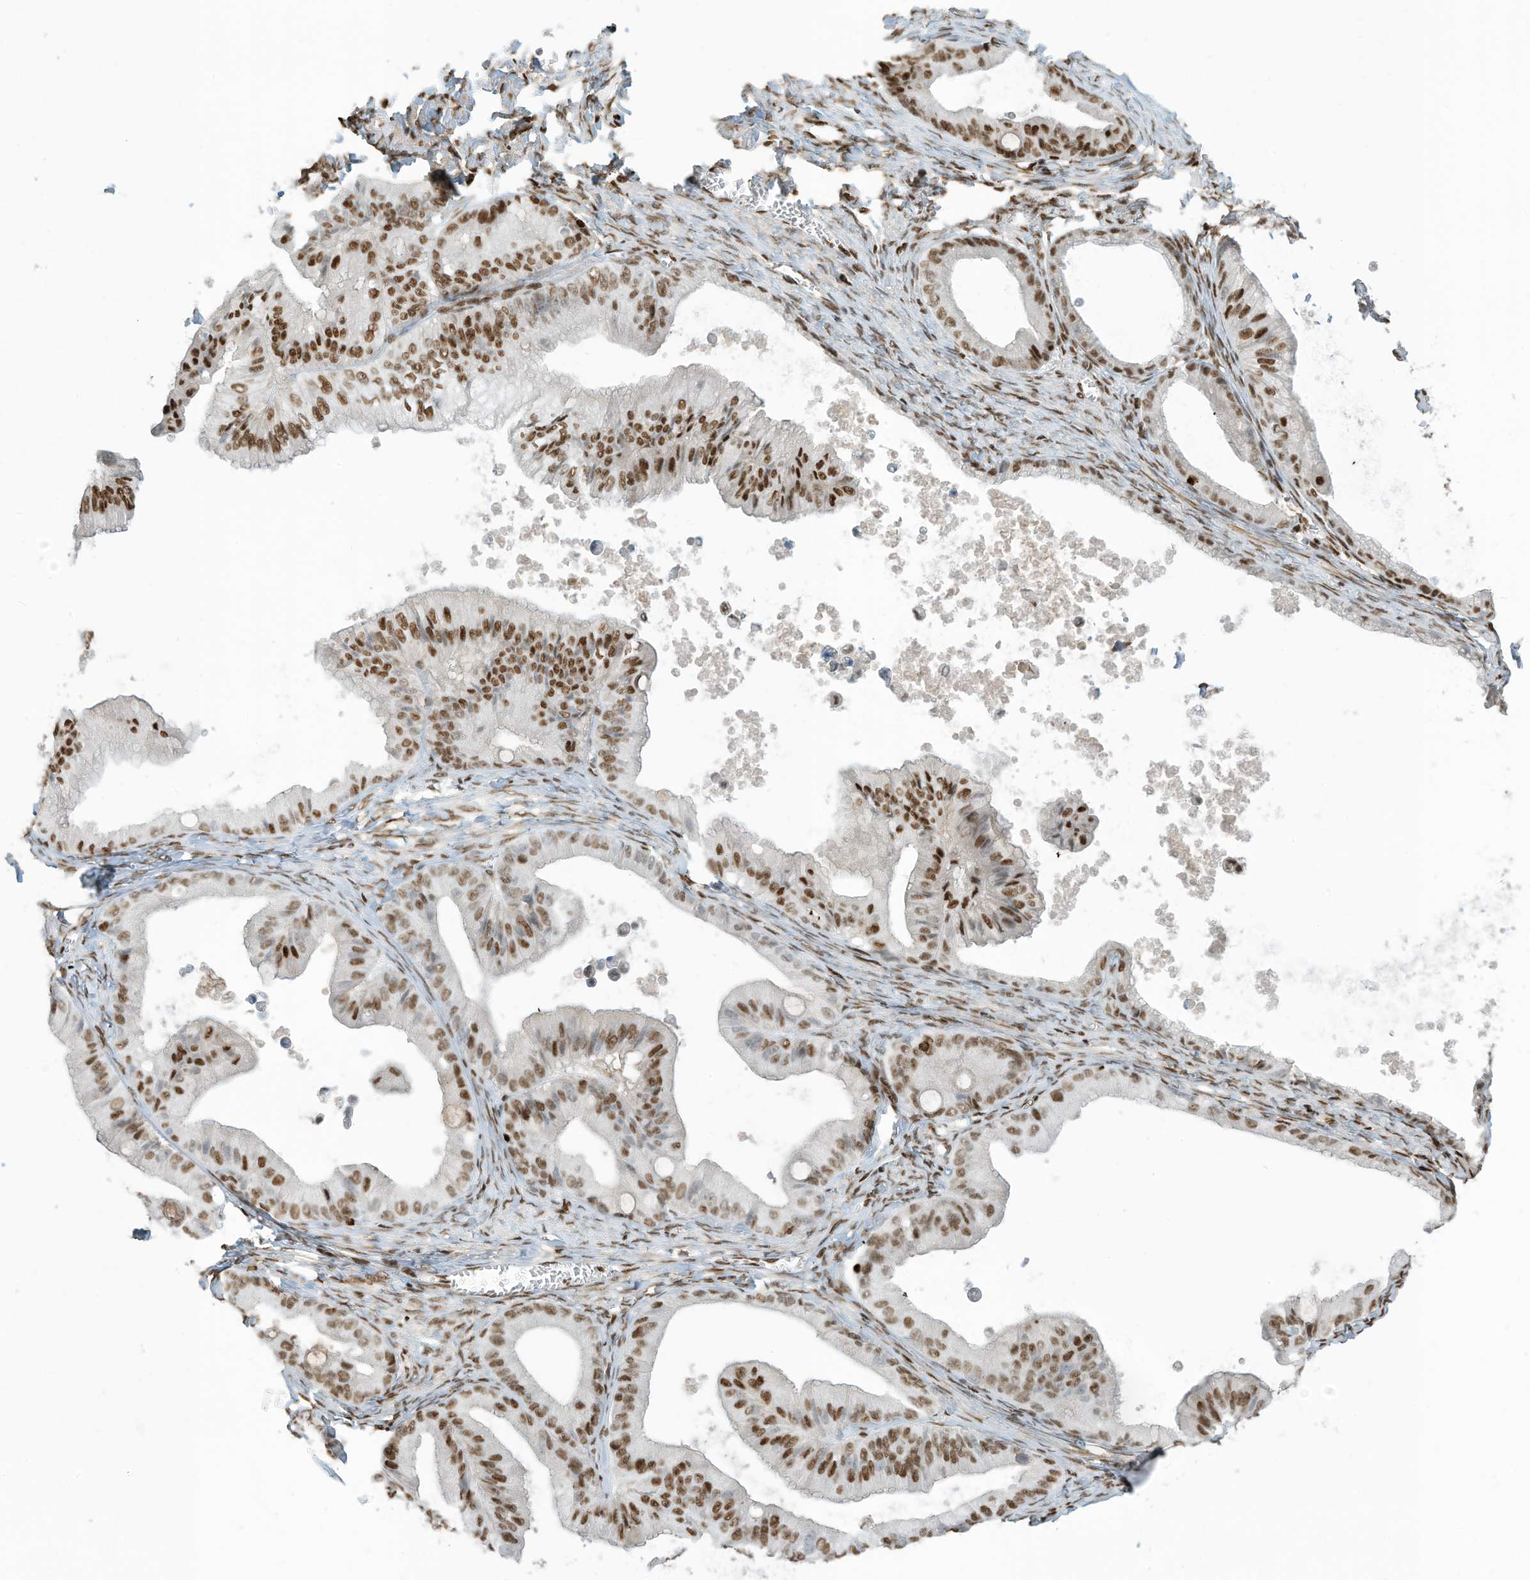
{"staining": {"intensity": "moderate", "quantity": ">75%", "location": "nuclear"}, "tissue": "ovarian cancer", "cell_type": "Tumor cells", "image_type": "cancer", "snomed": [{"axis": "morphology", "description": "Cystadenocarcinoma, mucinous, NOS"}, {"axis": "topography", "description": "Ovary"}], "caption": "Protein expression analysis of ovarian cancer (mucinous cystadenocarcinoma) exhibits moderate nuclear staining in about >75% of tumor cells.", "gene": "SAMD15", "patient": {"sex": "female", "age": 71}}